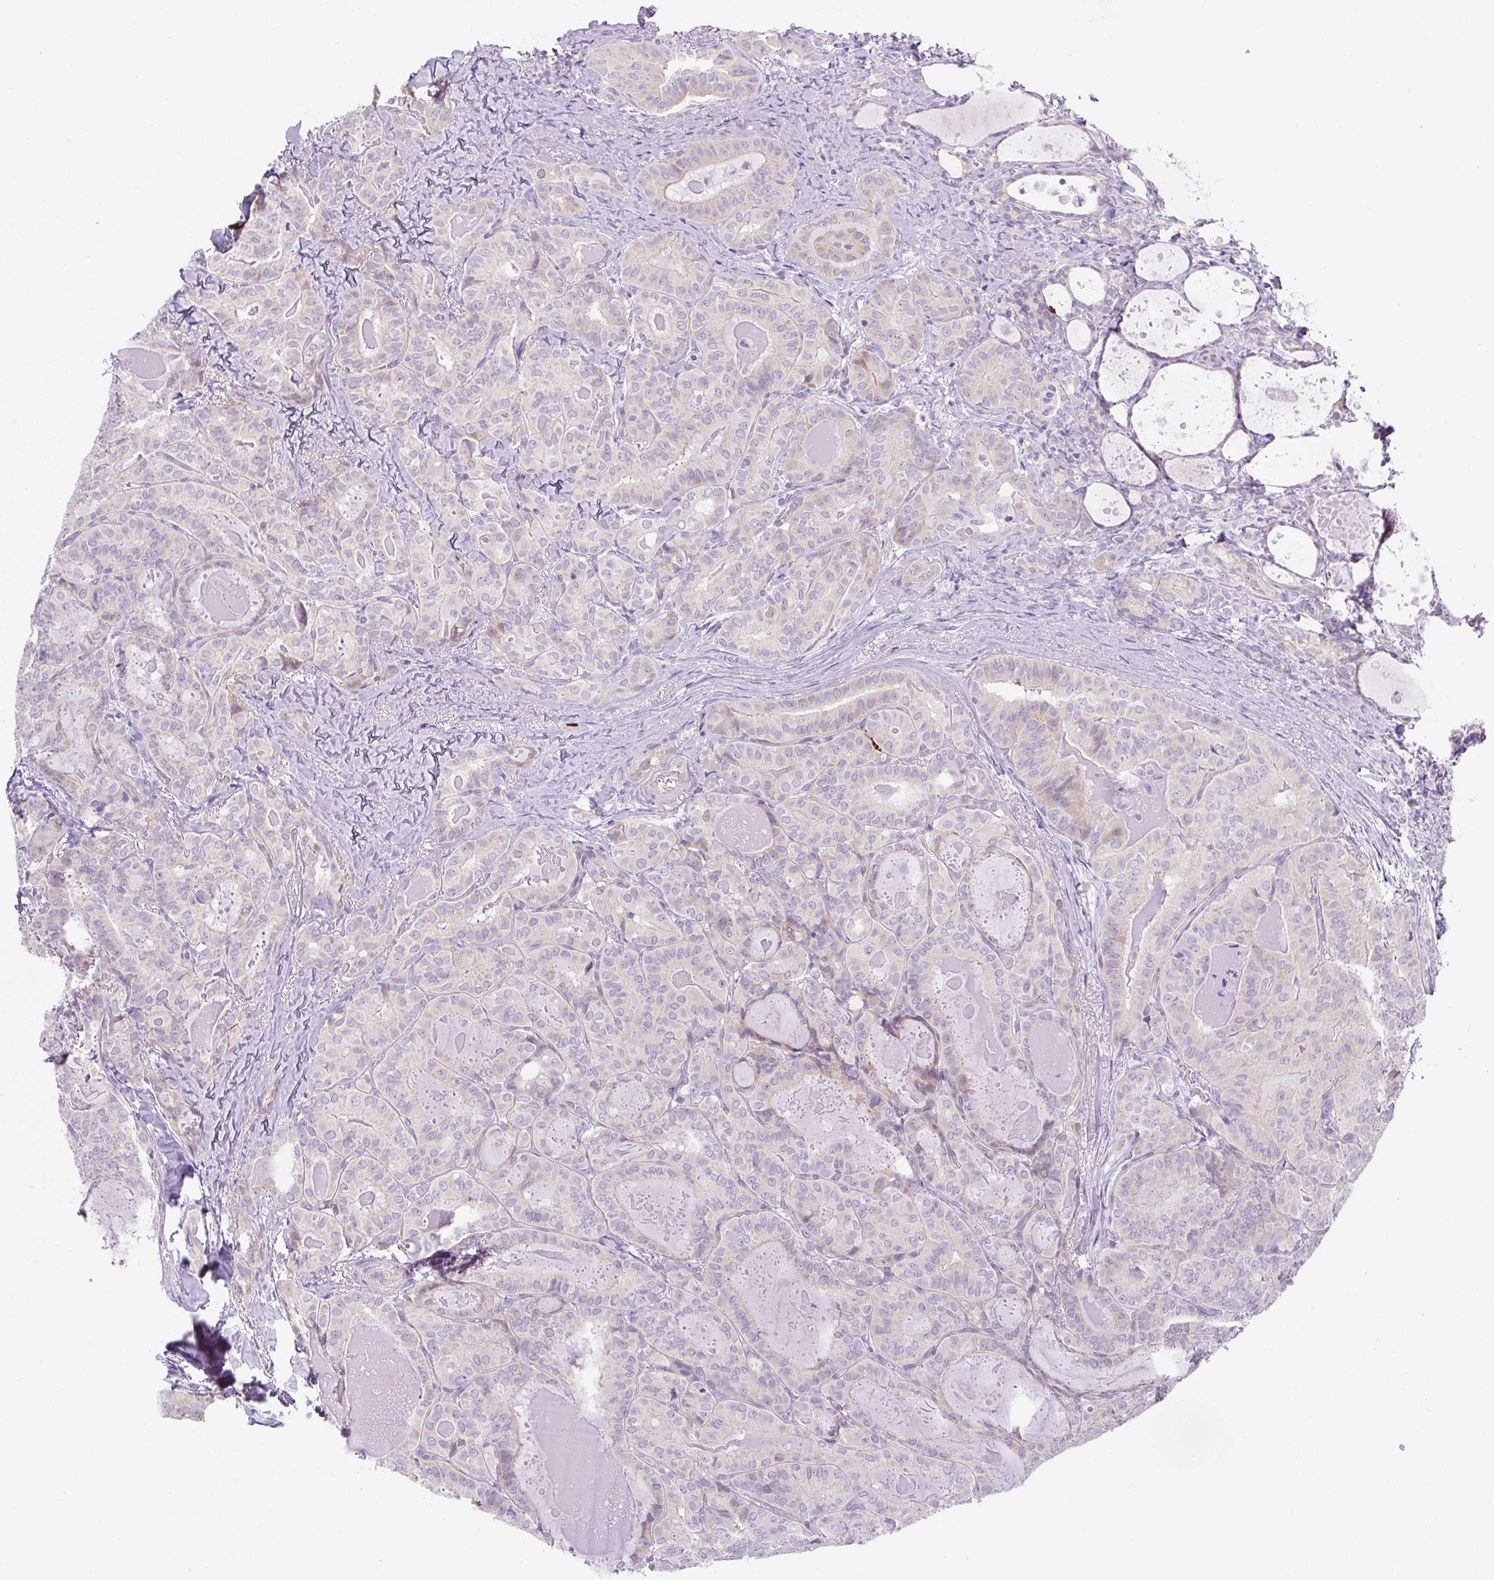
{"staining": {"intensity": "weak", "quantity": "<25%", "location": "cytoplasmic/membranous"}, "tissue": "thyroid cancer", "cell_type": "Tumor cells", "image_type": "cancer", "snomed": [{"axis": "morphology", "description": "Papillary adenocarcinoma, NOS"}, {"axis": "topography", "description": "Thyroid gland"}], "caption": "Immunohistochemical staining of thyroid cancer (papillary adenocarcinoma) exhibits no significant expression in tumor cells.", "gene": "ADAMTS19", "patient": {"sex": "female", "age": 68}}